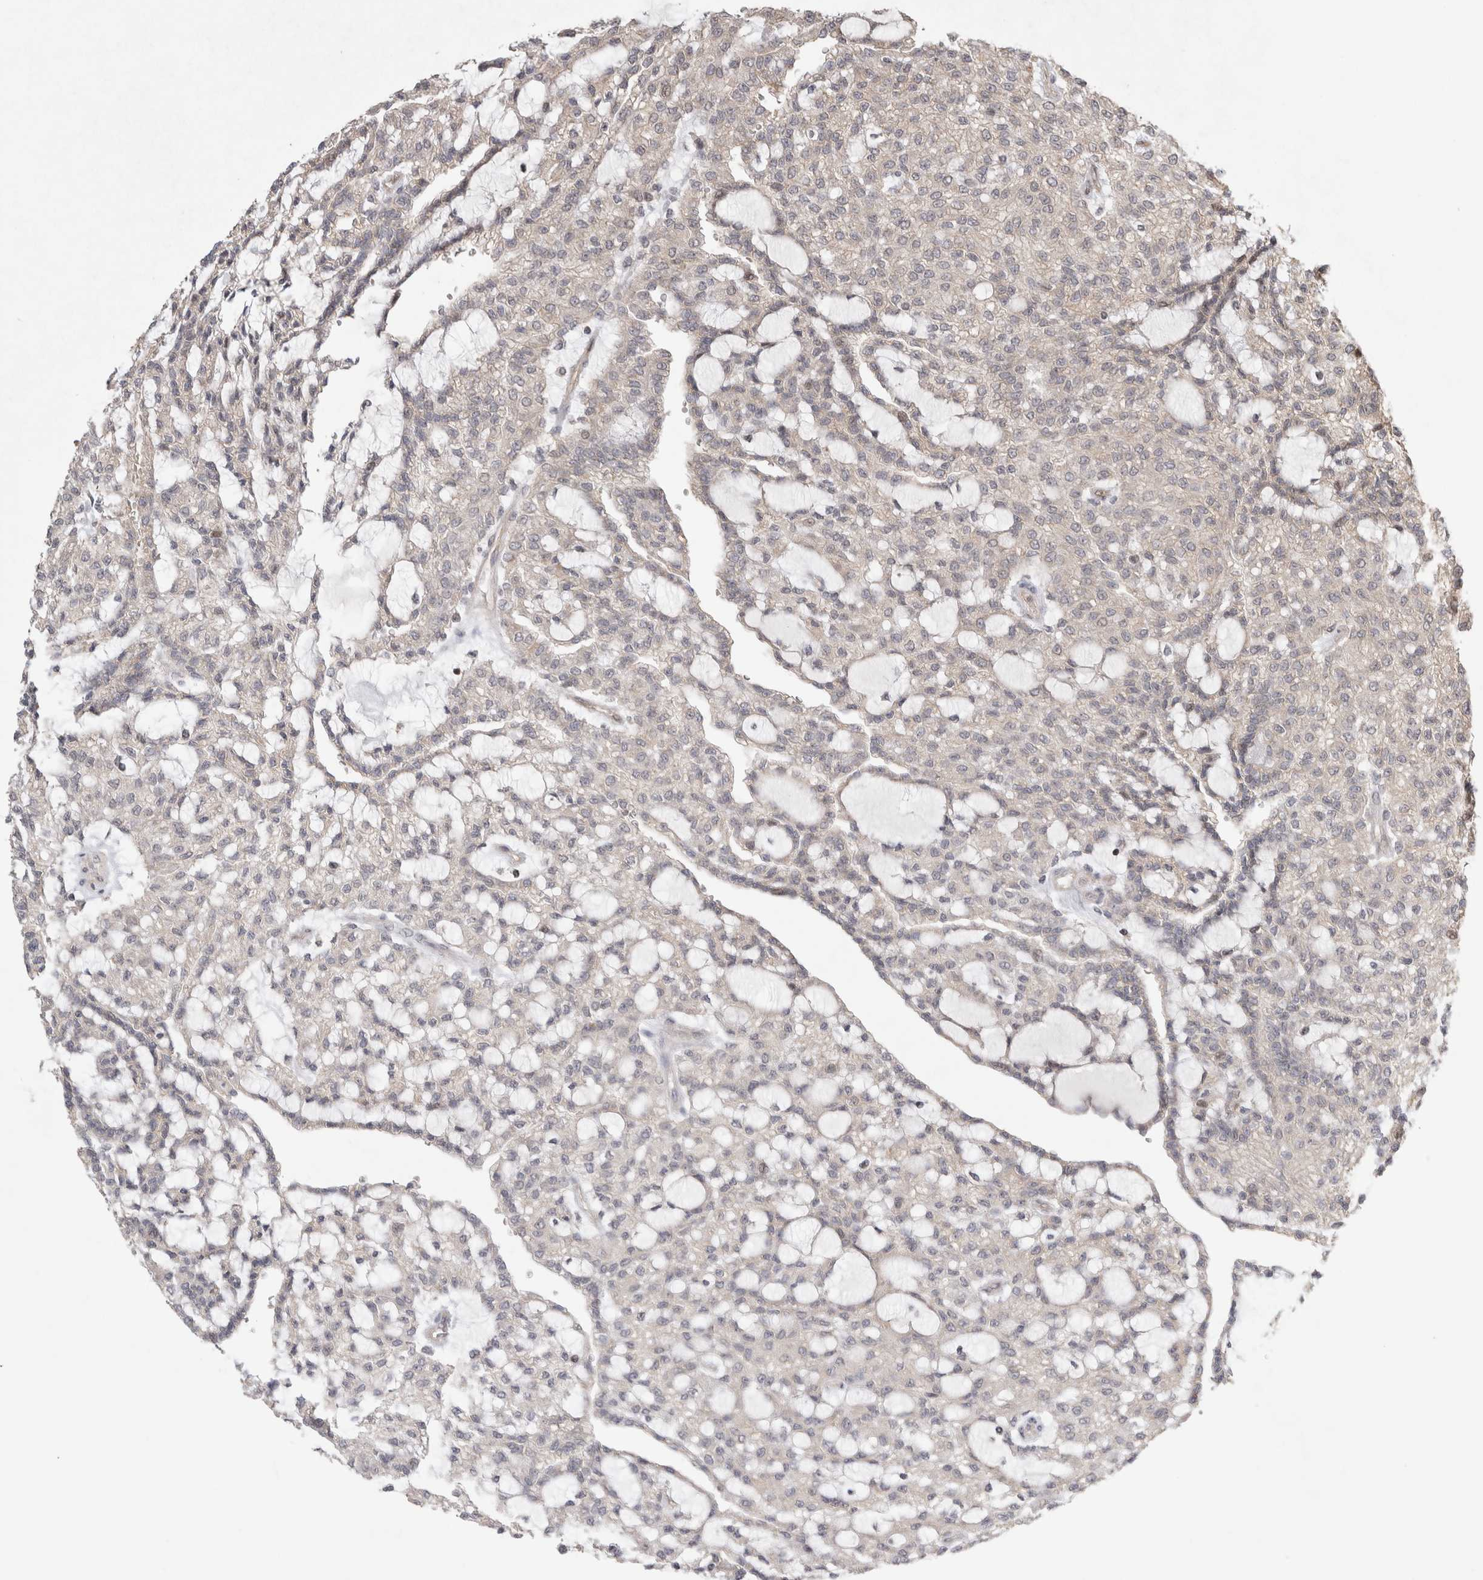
{"staining": {"intensity": "weak", "quantity": "<25%", "location": "cytoplasmic/membranous"}, "tissue": "renal cancer", "cell_type": "Tumor cells", "image_type": "cancer", "snomed": [{"axis": "morphology", "description": "Adenocarcinoma, NOS"}, {"axis": "topography", "description": "Kidney"}], "caption": "Human renal cancer (adenocarcinoma) stained for a protein using immunohistochemistry (IHC) exhibits no expression in tumor cells.", "gene": "EIF2AK1", "patient": {"sex": "male", "age": 63}}